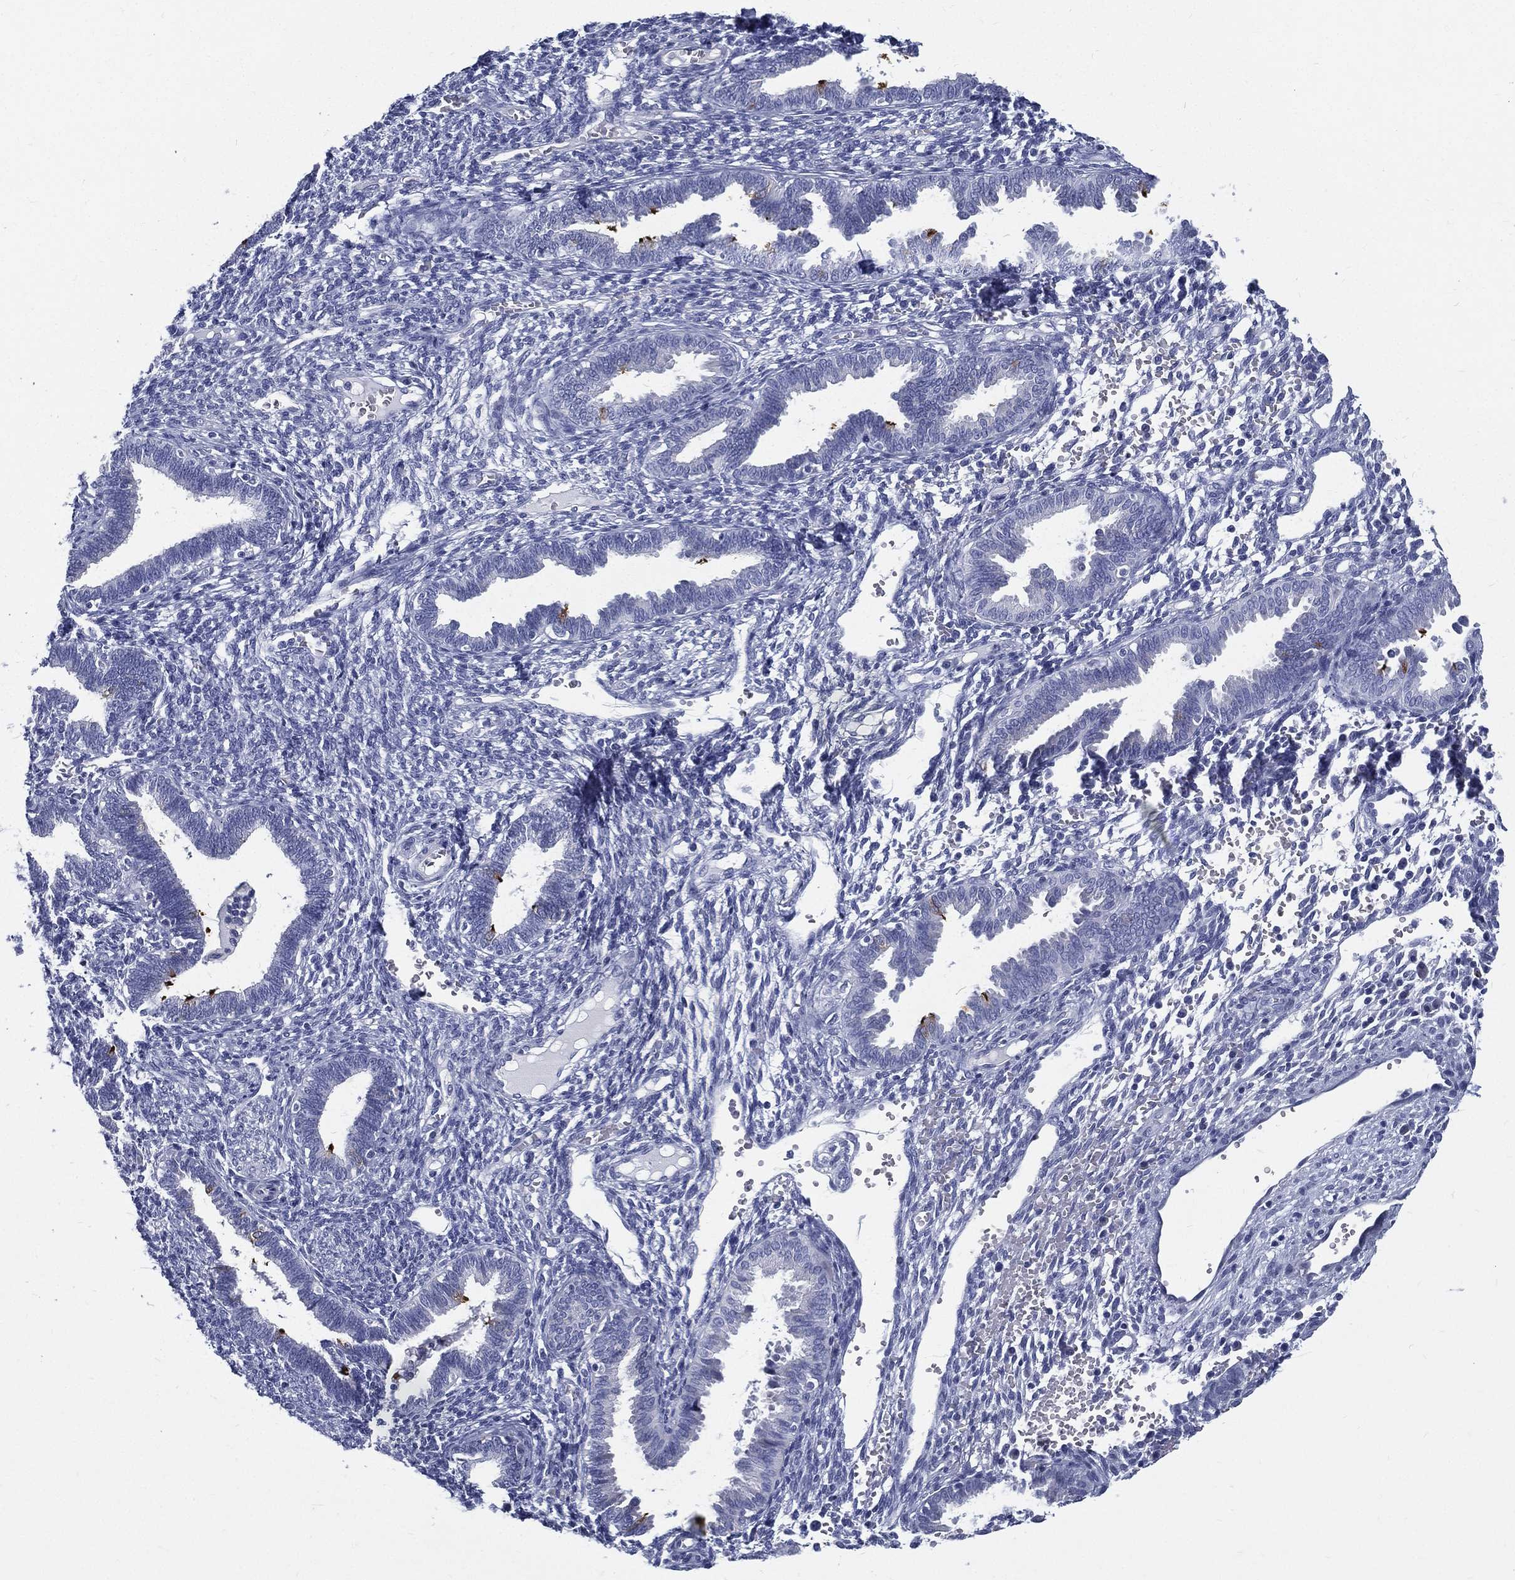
{"staining": {"intensity": "negative", "quantity": "none", "location": "none"}, "tissue": "endometrium", "cell_type": "Cells in endometrial stroma", "image_type": "normal", "snomed": [{"axis": "morphology", "description": "Normal tissue, NOS"}, {"axis": "topography", "description": "Endometrium"}], "caption": "This is an immunohistochemistry photomicrograph of benign endometrium. There is no positivity in cells in endometrial stroma.", "gene": "RSPH4A", "patient": {"sex": "female", "age": 42}}